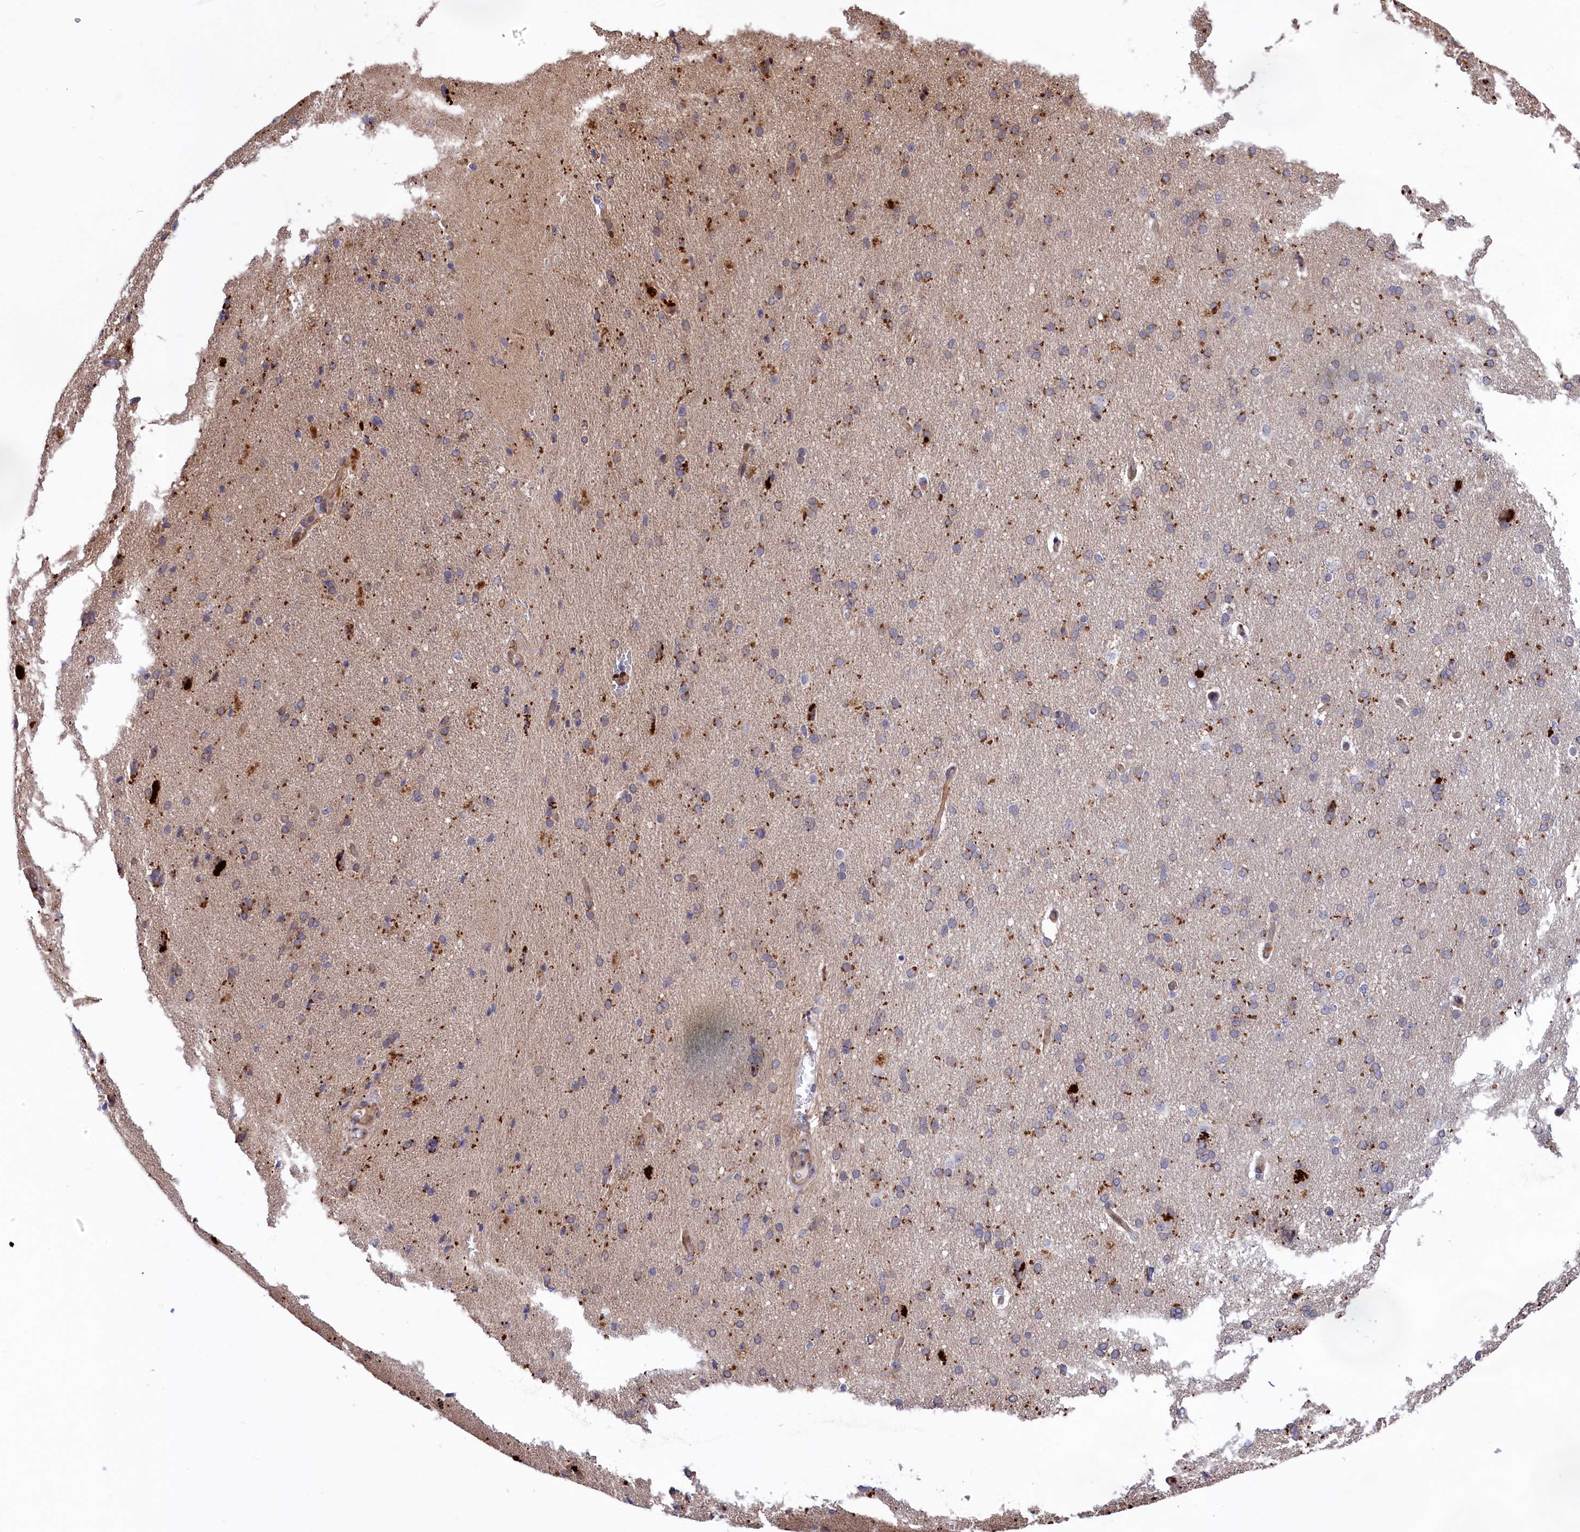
{"staining": {"intensity": "moderate", "quantity": ">75%", "location": "cytoplasmic/membranous"}, "tissue": "cerebral cortex", "cell_type": "Endothelial cells", "image_type": "normal", "snomed": [{"axis": "morphology", "description": "Normal tissue, NOS"}, {"axis": "topography", "description": "Cerebral cortex"}], "caption": "Endothelial cells demonstrate moderate cytoplasmic/membranous staining in approximately >75% of cells in benign cerebral cortex. (IHC, brightfield microscopy, high magnification).", "gene": "DDX60L", "patient": {"sex": "male", "age": 62}}